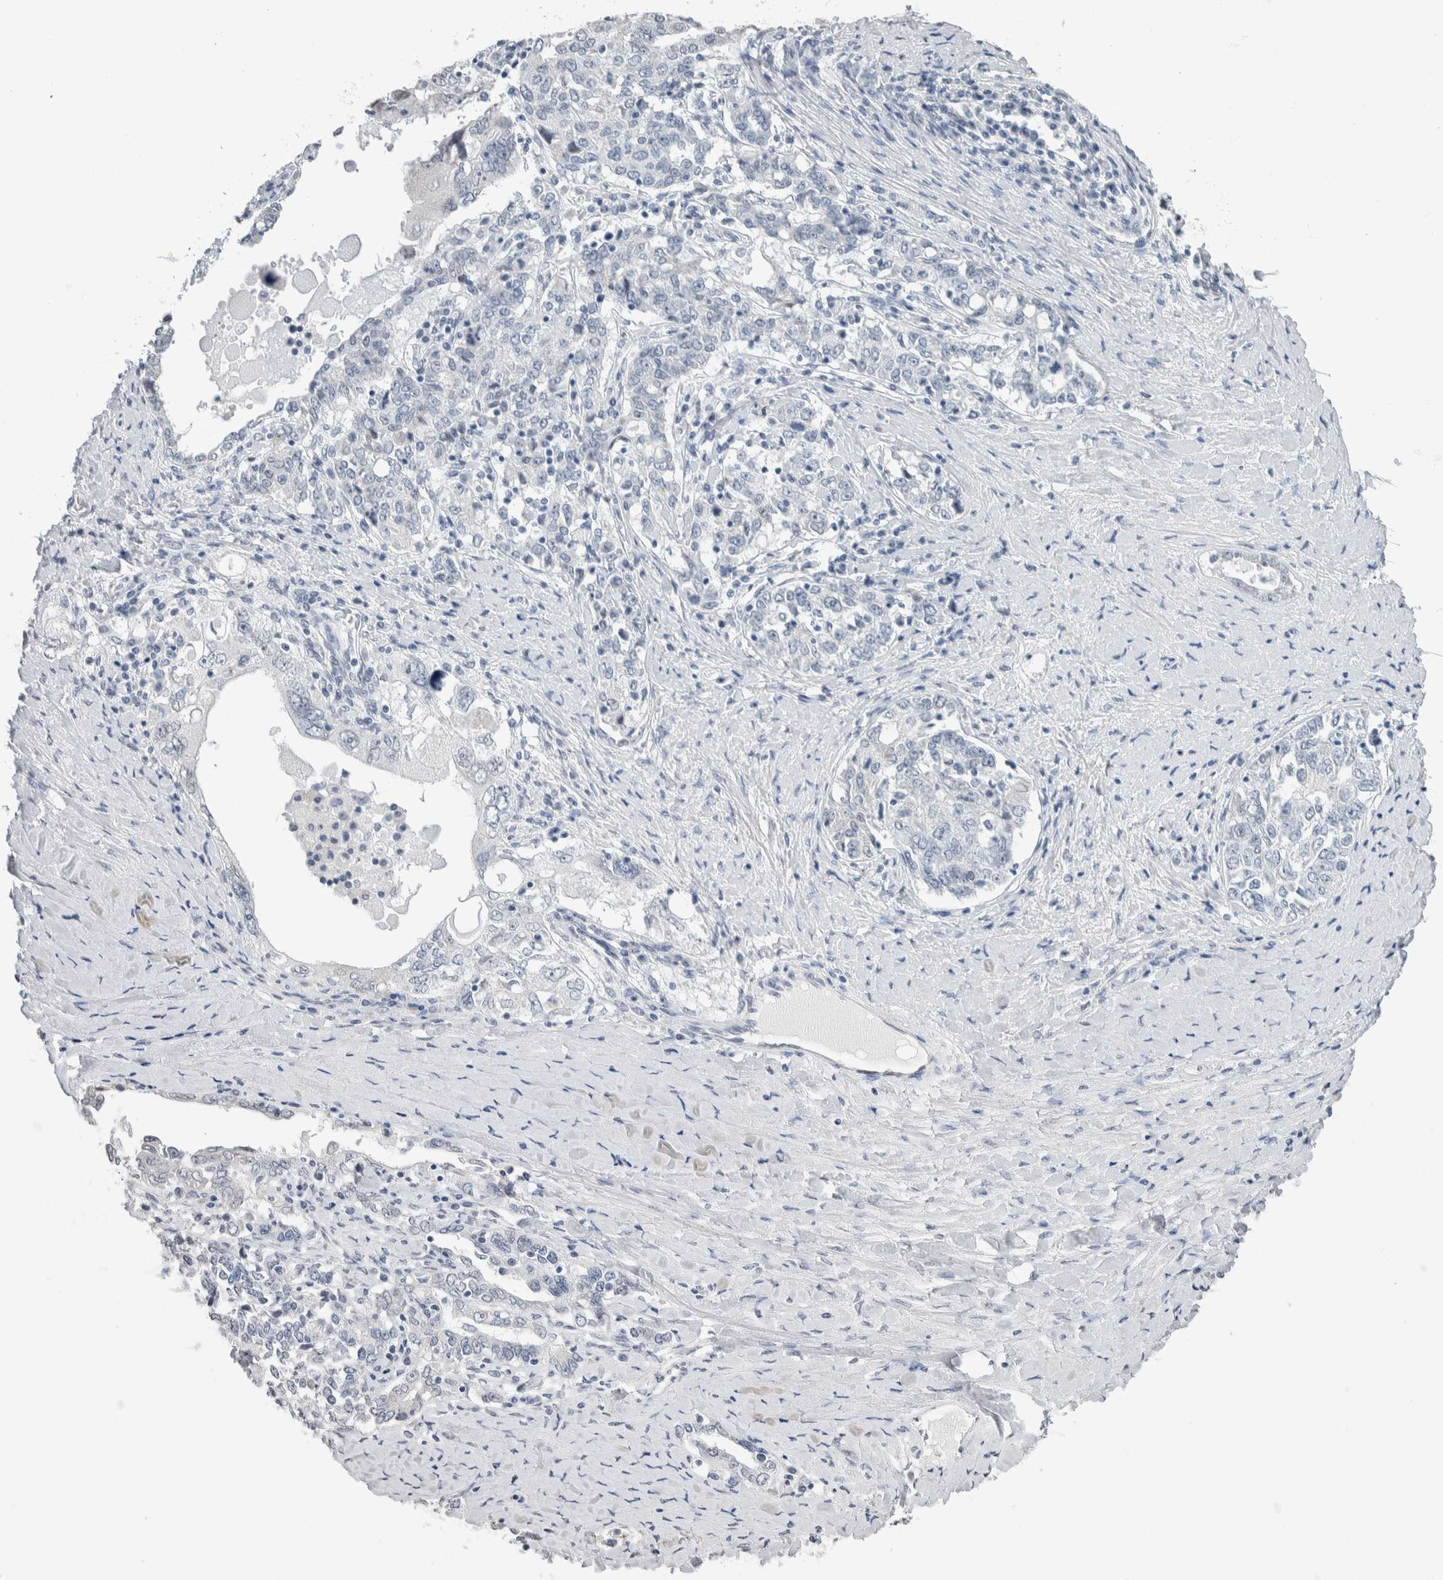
{"staining": {"intensity": "negative", "quantity": "none", "location": "none"}, "tissue": "ovarian cancer", "cell_type": "Tumor cells", "image_type": "cancer", "snomed": [{"axis": "morphology", "description": "Carcinoma, endometroid"}, {"axis": "topography", "description": "Ovary"}], "caption": "IHC of ovarian cancer (endometroid carcinoma) demonstrates no positivity in tumor cells.", "gene": "NEFM", "patient": {"sex": "female", "age": 62}}